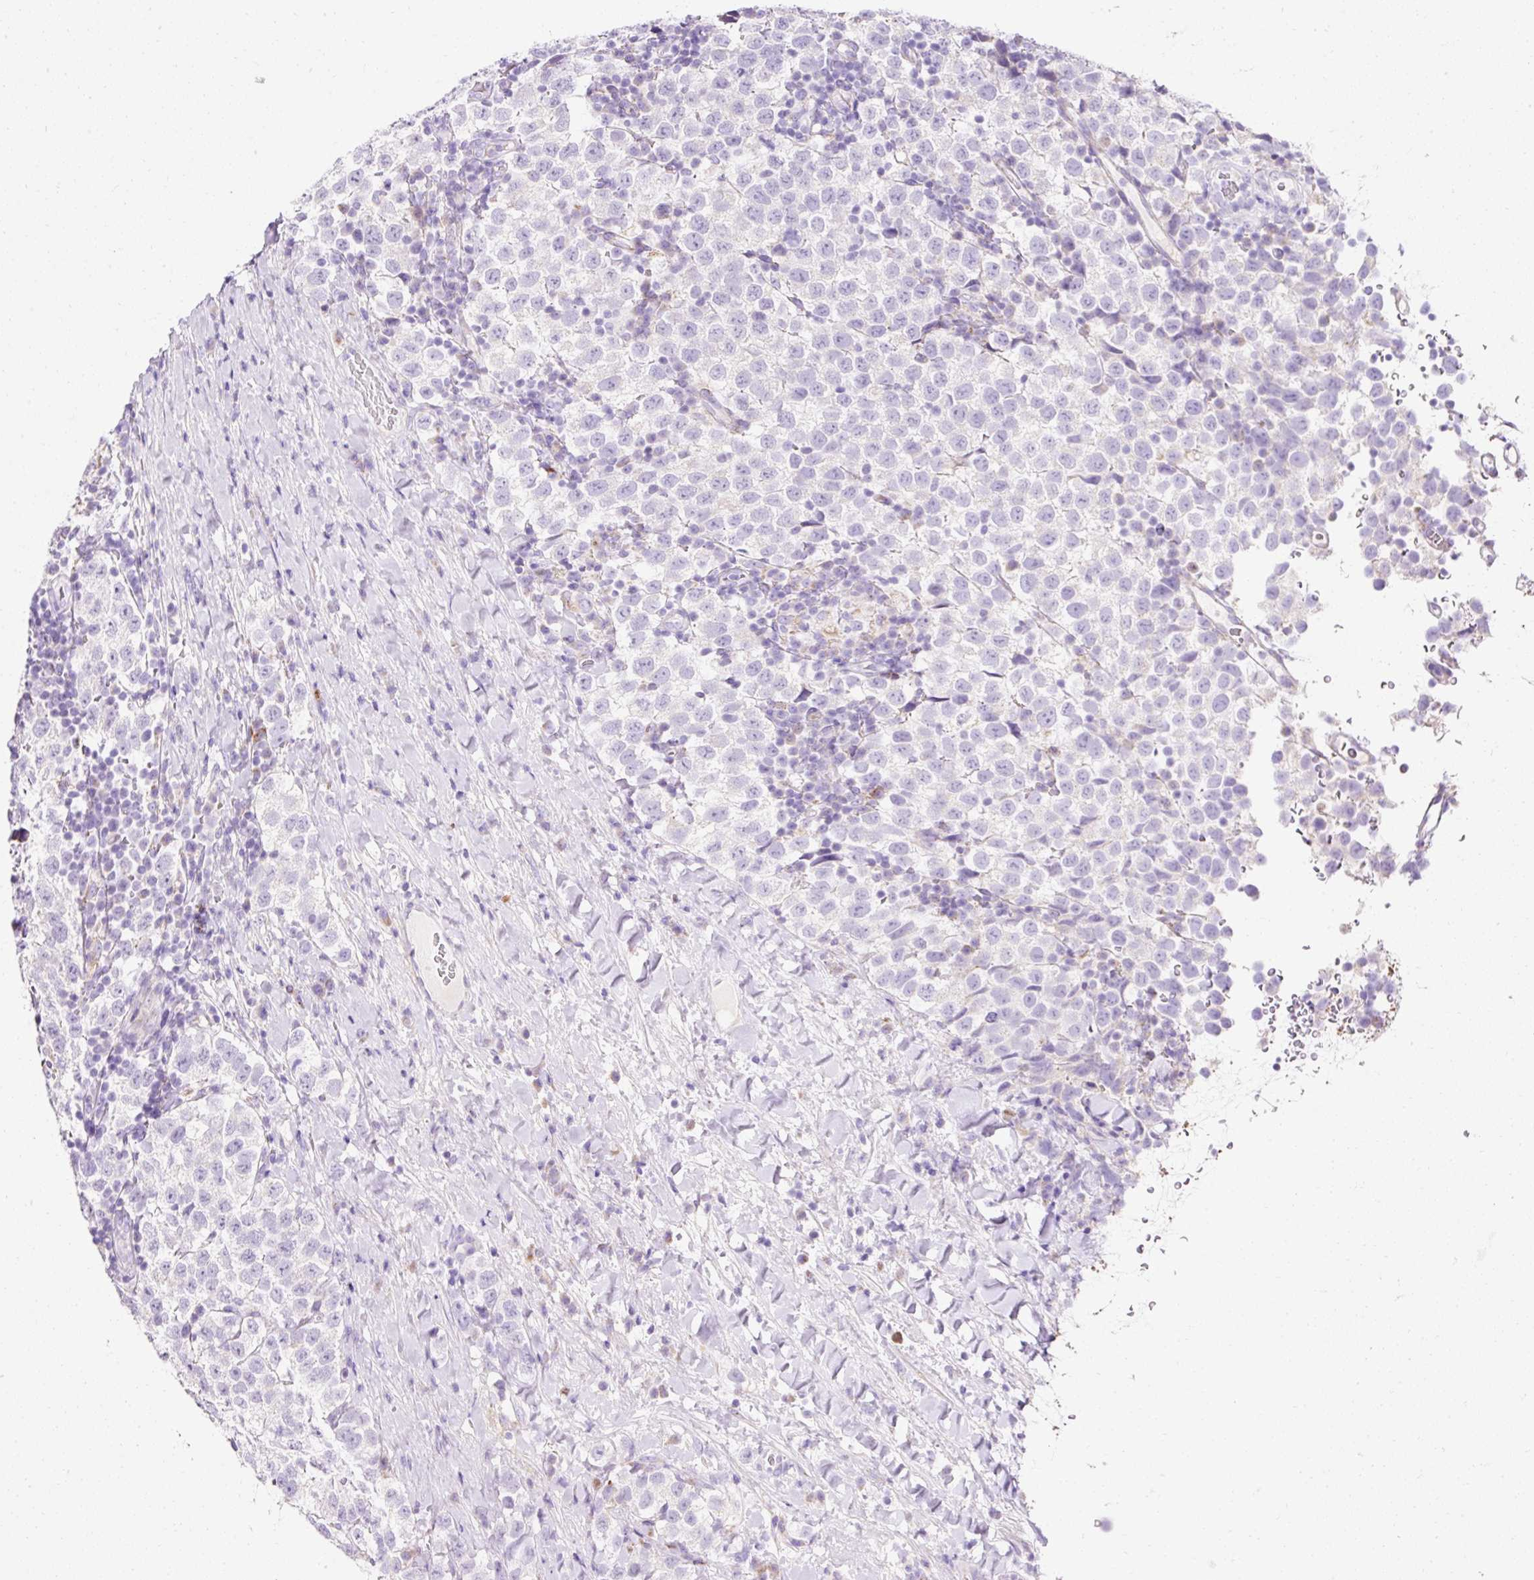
{"staining": {"intensity": "negative", "quantity": "none", "location": "none"}, "tissue": "testis cancer", "cell_type": "Tumor cells", "image_type": "cancer", "snomed": [{"axis": "morphology", "description": "Seminoma, NOS"}, {"axis": "topography", "description": "Testis"}], "caption": "Seminoma (testis) stained for a protein using immunohistochemistry (IHC) reveals no positivity tumor cells.", "gene": "PLPP2", "patient": {"sex": "male", "age": 34}}